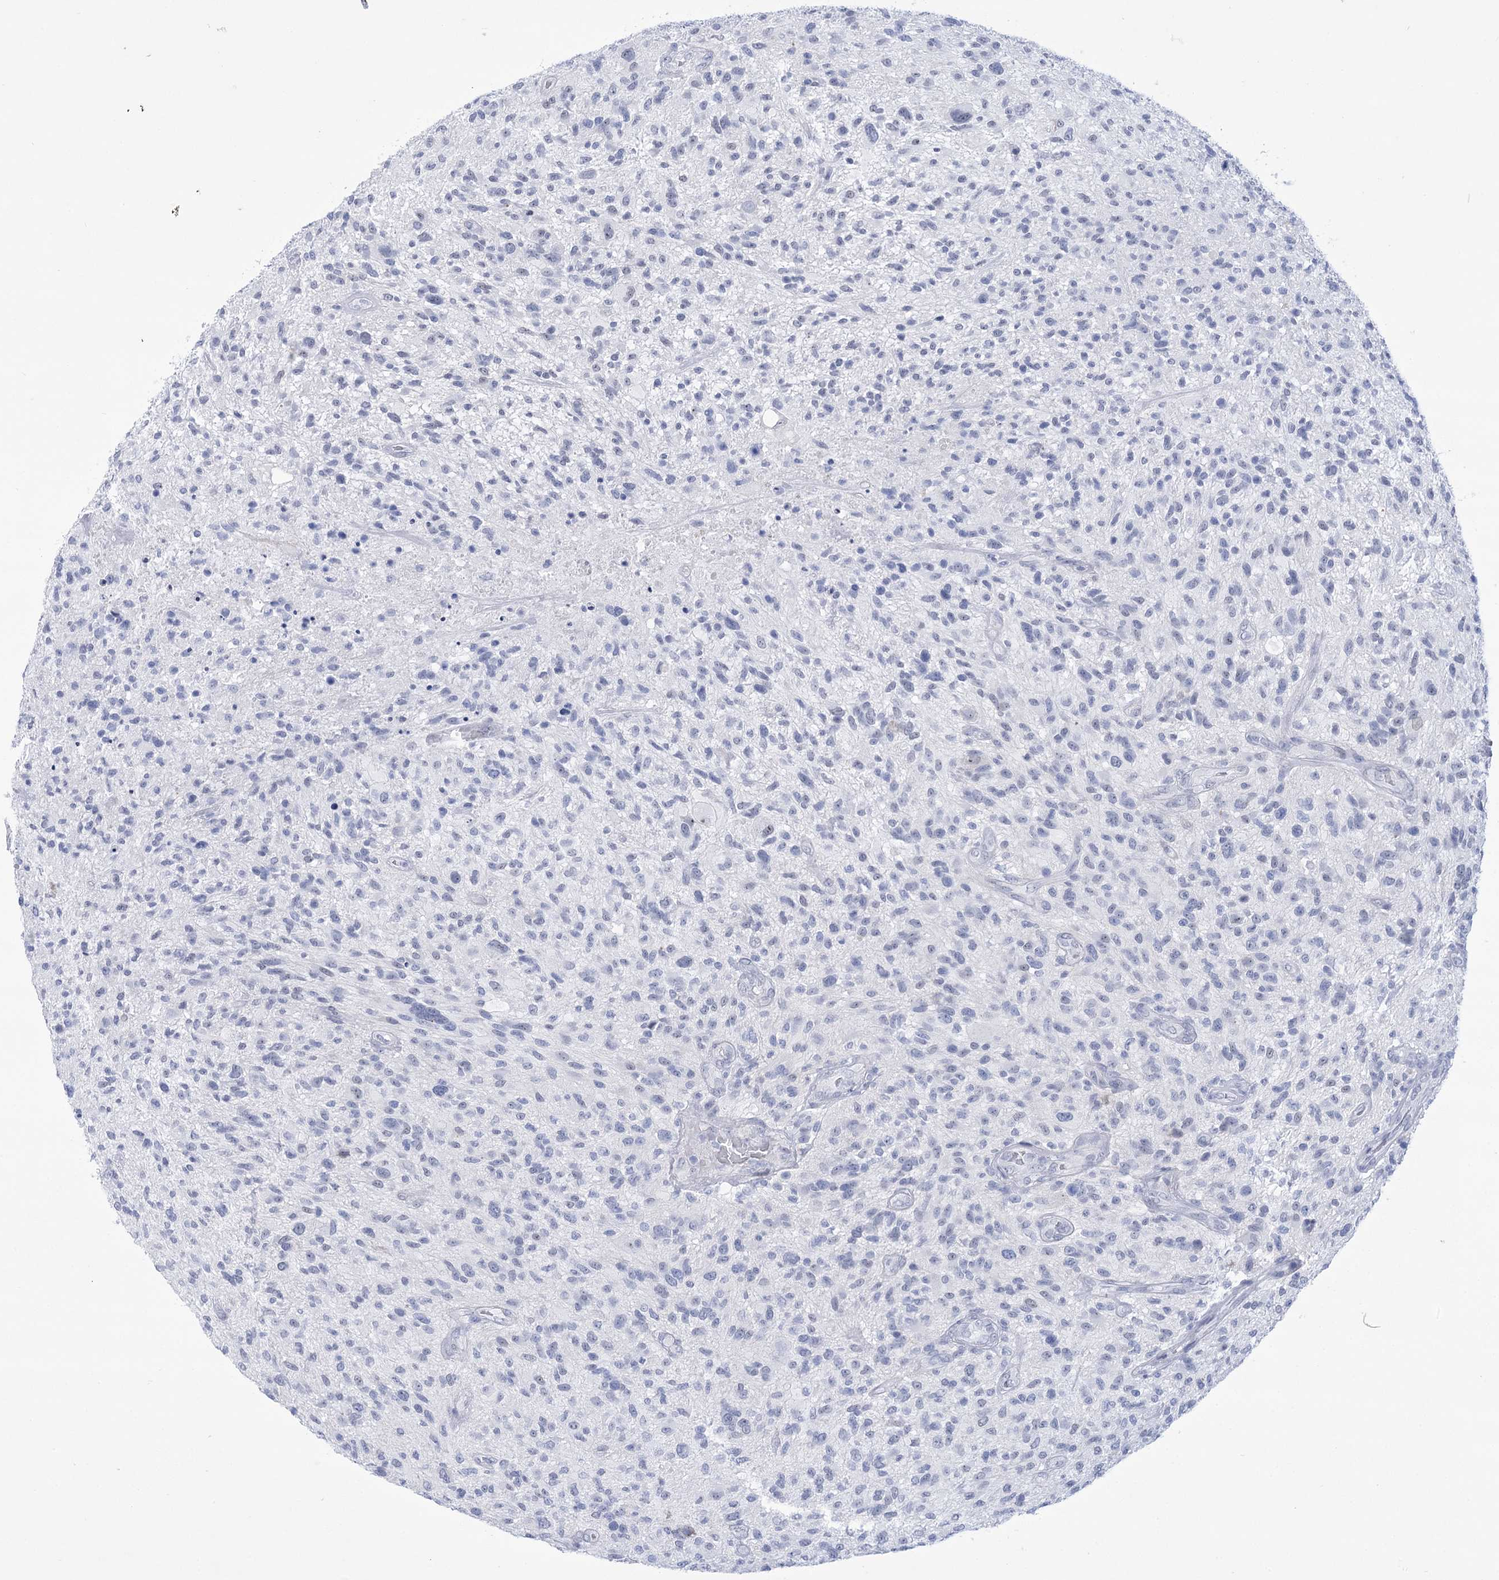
{"staining": {"intensity": "negative", "quantity": "none", "location": "none"}, "tissue": "glioma", "cell_type": "Tumor cells", "image_type": "cancer", "snomed": [{"axis": "morphology", "description": "Glioma, malignant, High grade"}, {"axis": "topography", "description": "Brain"}], "caption": "This photomicrograph is of glioma stained with IHC to label a protein in brown with the nuclei are counter-stained blue. There is no staining in tumor cells.", "gene": "HORMAD1", "patient": {"sex": "male", "age": 47}}